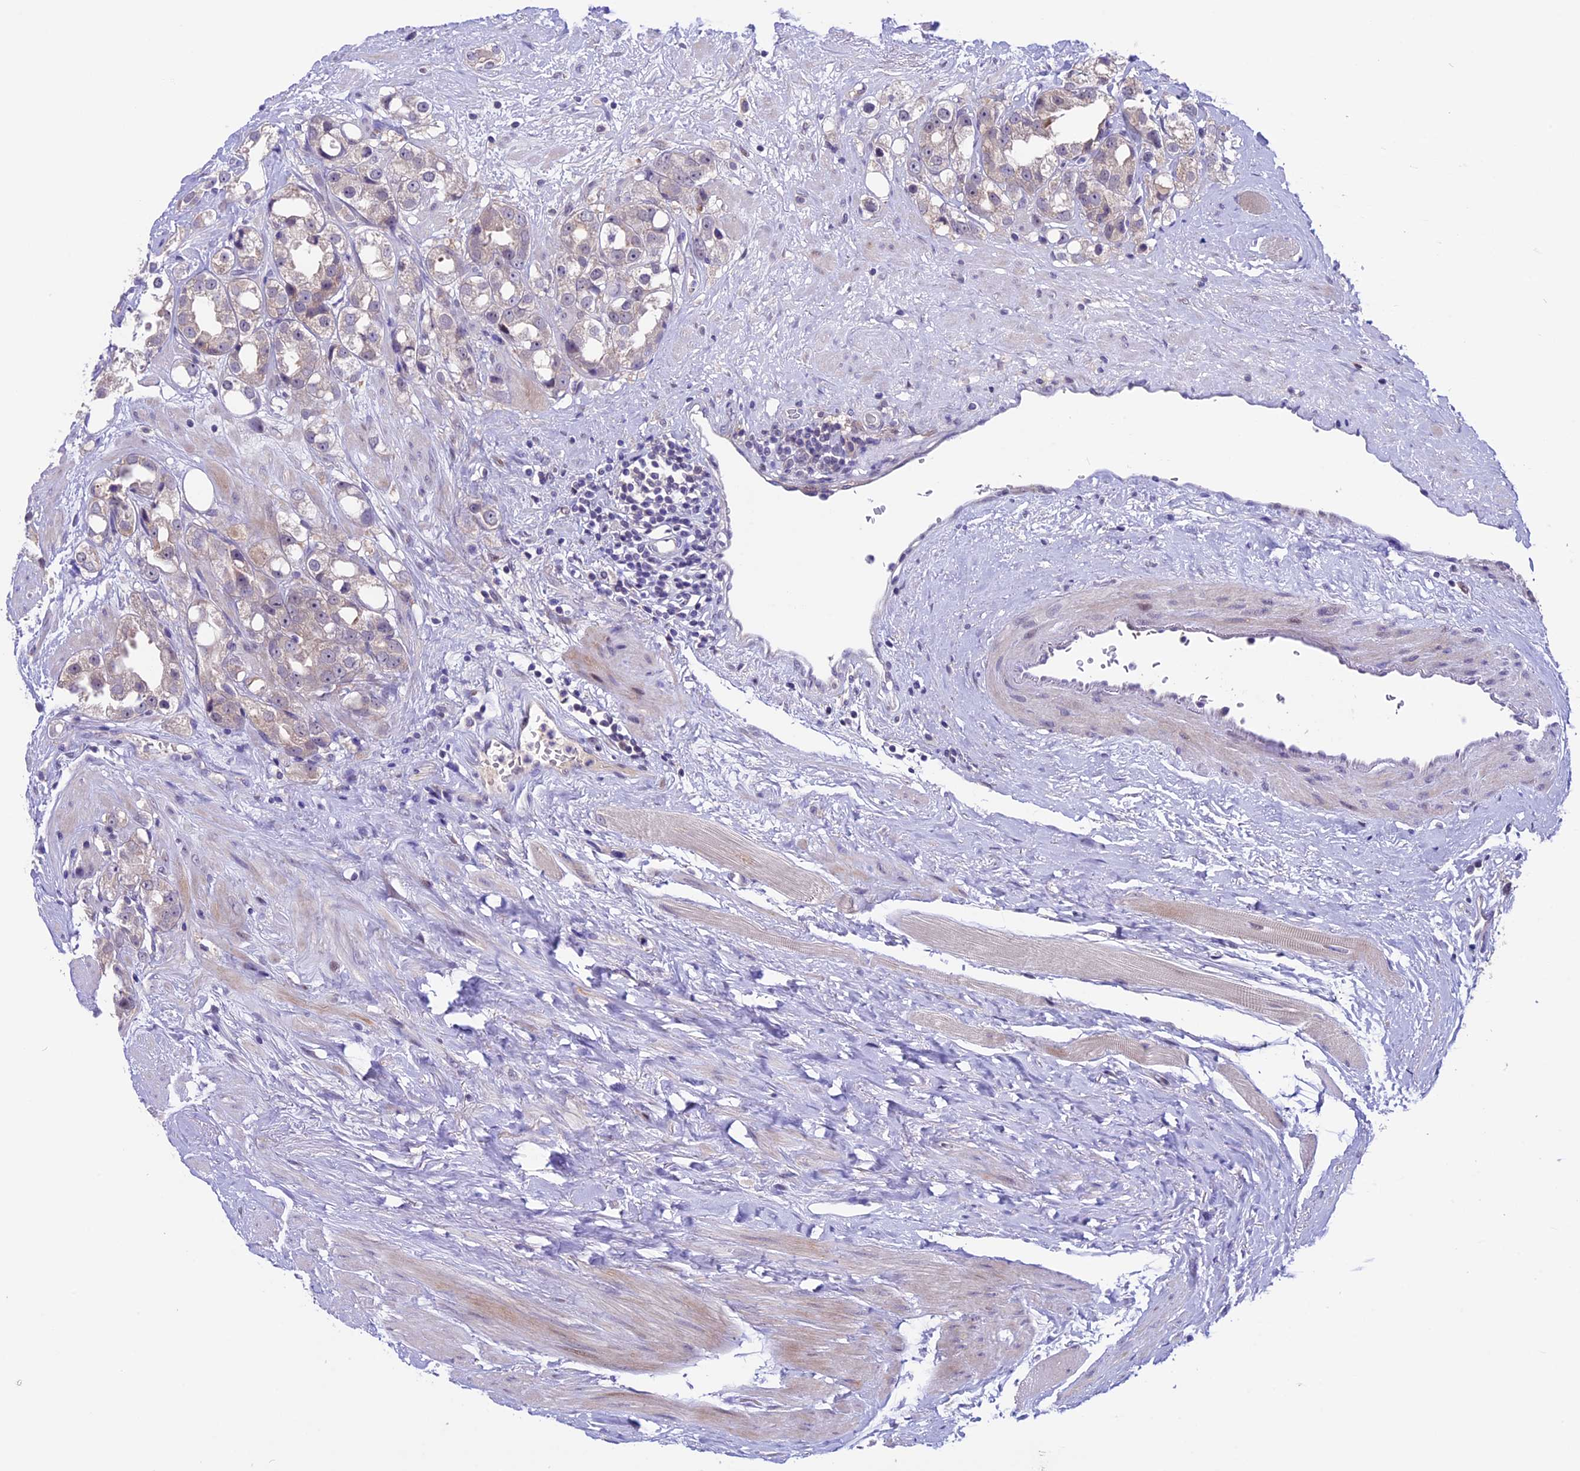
{"staining": {"intensity": "weak", "quantity": "<25%", "location": "cytoplasmic/membranous"}, "tissue": "prostate cancer", "cell_type": "Tumor cells", "image_type": "cancer", "snomed": [{"axis": "morphology", "description": "Adenocarcinoma, NOS"}, {"axis": "topography", "description": "Prostate"}], "caption": "High magnification brightfield microscopy of prostate cancer (adenocarcinoma) stained with DAB (3,3'-diaminobenzidine) (brown) and counterstained with hematoxylin (blue): tumor cells show no significant expression.", "gene": "XKR7", "patient": {"sex": "male", "age": 79}}